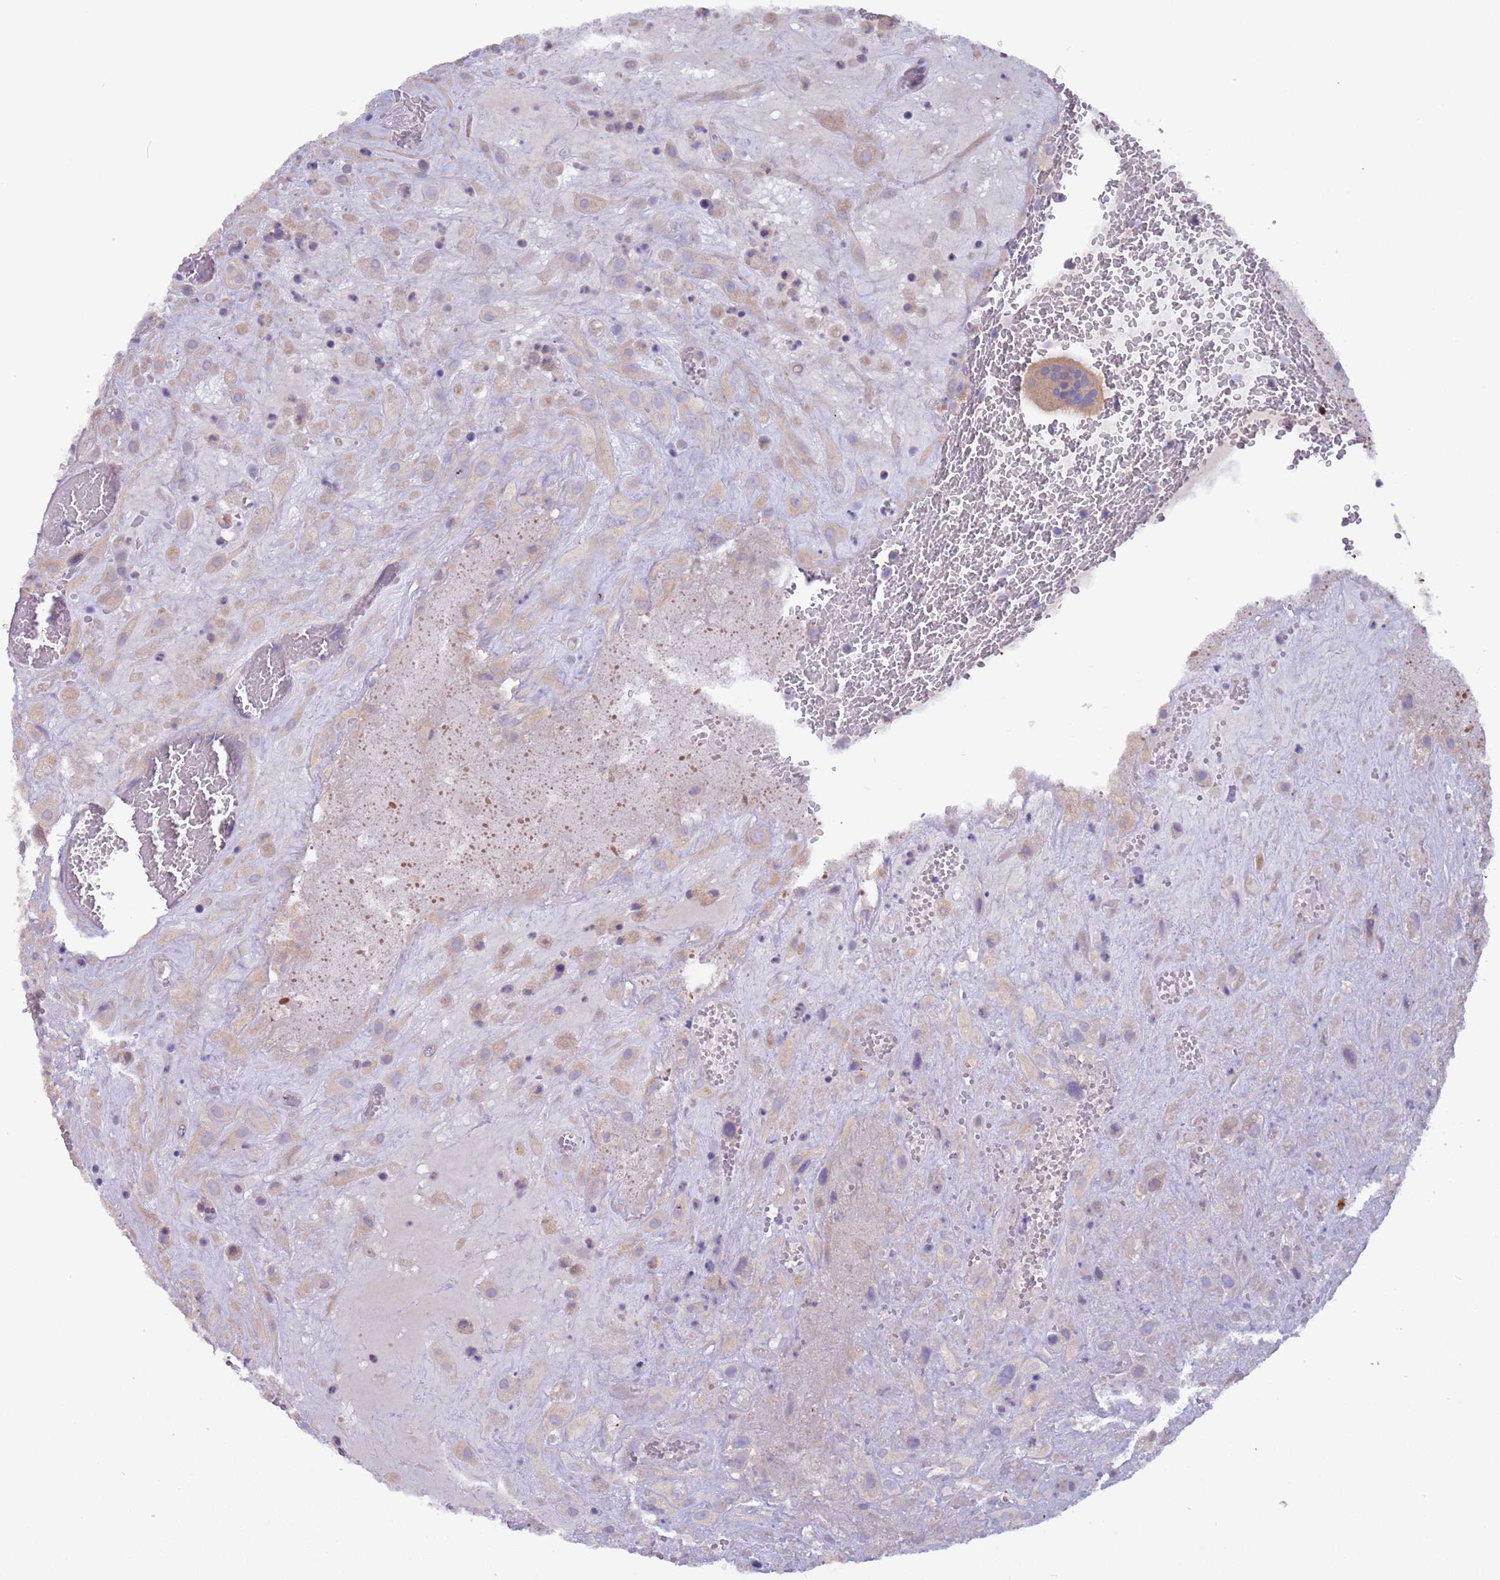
{"staining": {"intensity": "negative", "quantity": "none", "location": "none"}, "tissue": "placenta", "cell_type": "Decidual cells", "image_type": "normal", "snomed": [{"axis": "morphology", "description": "Normal tissue, NOS"}, {"axis": "topography", "description": "Placenta"}], "caption": "This photomicrograph is of unremarkable placenta stained with immunohistochemistry (IHC) to label a protein in brown with the nuclei are counter-stained blue. There is no staining in decidual cells.", "gene": "UQCRQ", "patient": {"sex": "female", "age": 35}}